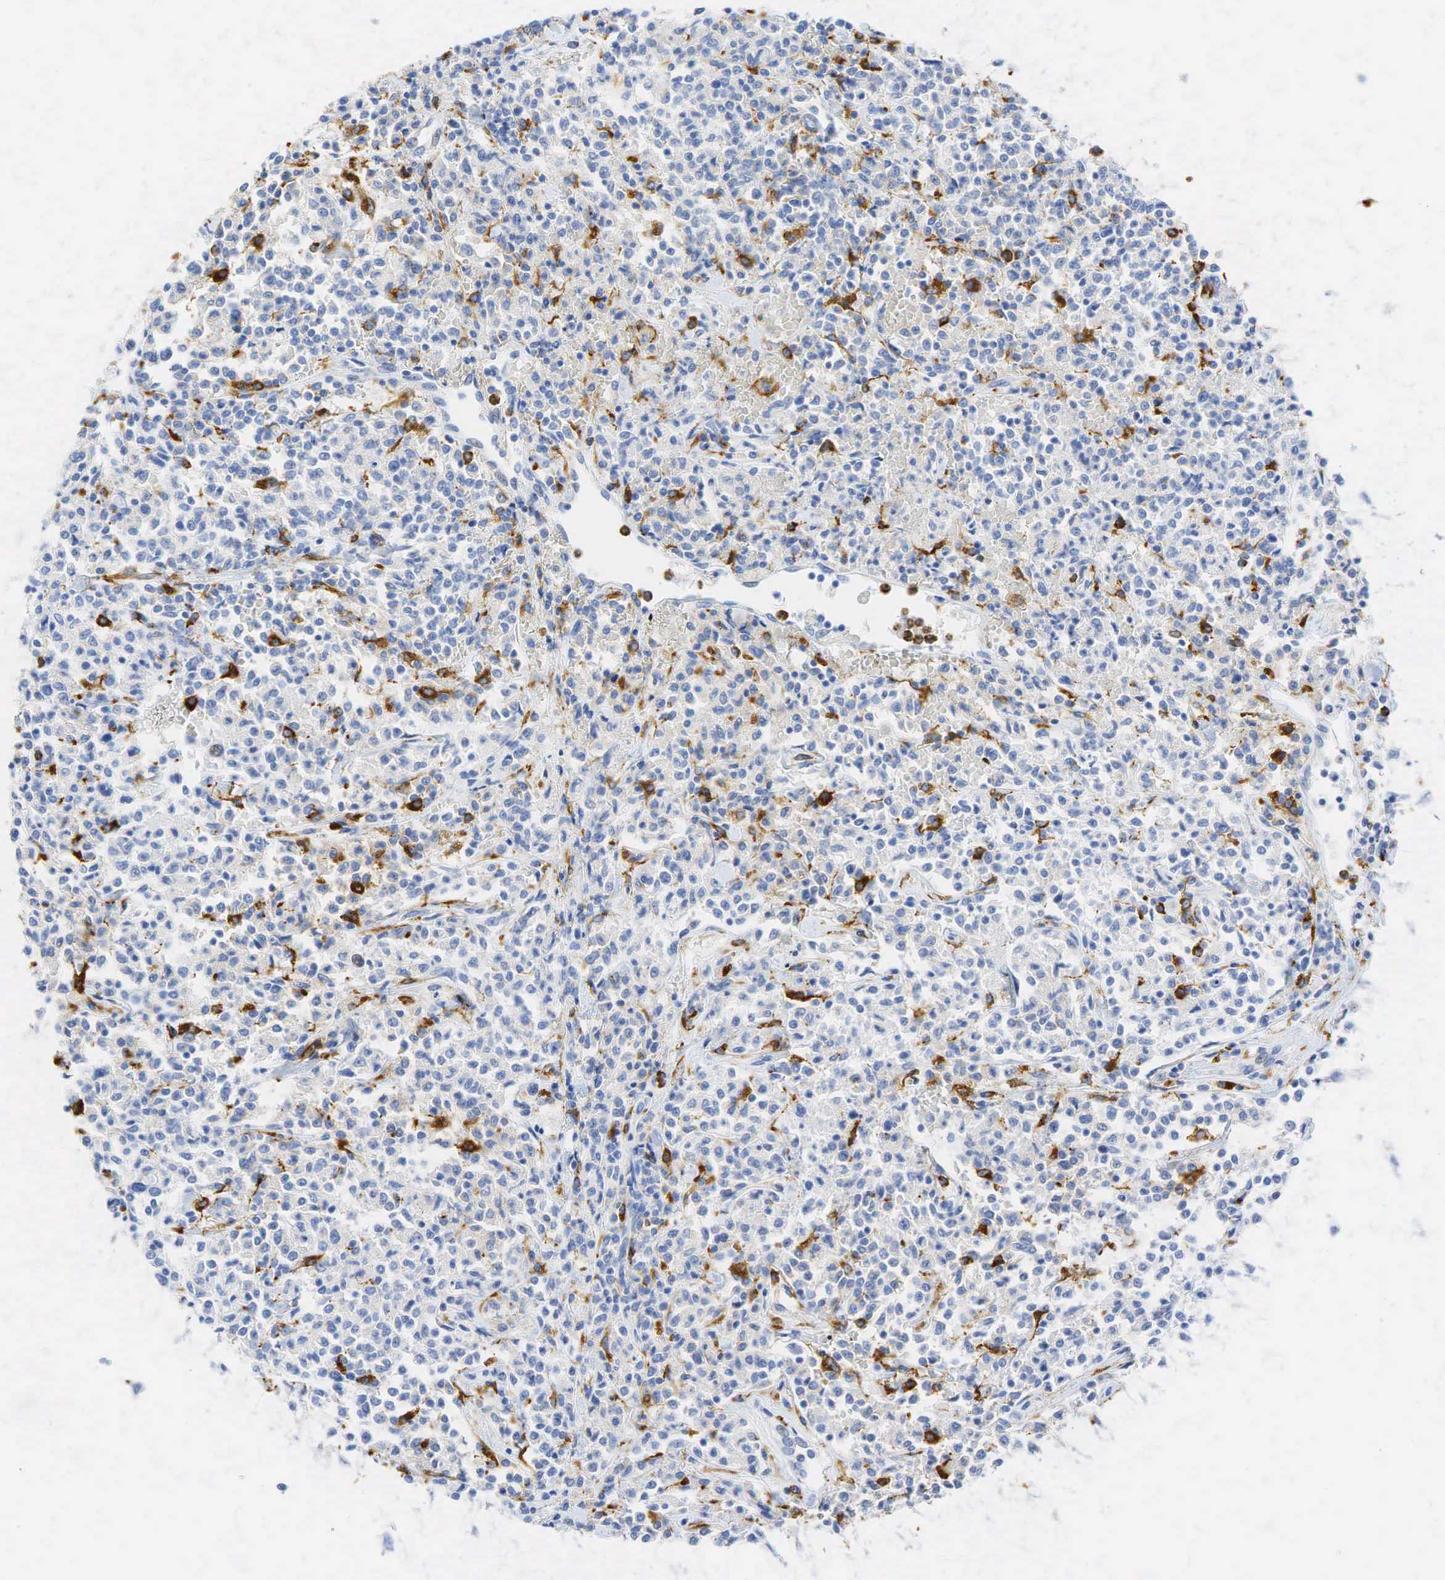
{"staining": {"intensity": "negative", "quantity": "none", "location": "none"}, "tissue": "lymphoma", "cell_type": "Tumor cells", "image_type": "cancer", "snomed": [{"axis": "morphology", "description": "Malignant lymphoma, non-Hodgkin's type, Low grade"}, {"axis": "topography", "description": "Small intestine"}], "caption": "The histopathology image shows no staining of tumor cells in low-grade malignant lymphoma, non-Hodgkin's type. (DAB (3,3'-diaminobenzidine) IHC visualized using brightfield microscopy, high magnification).", "gene": "CD68", "patient": {"sex": "female", "age": 59}}